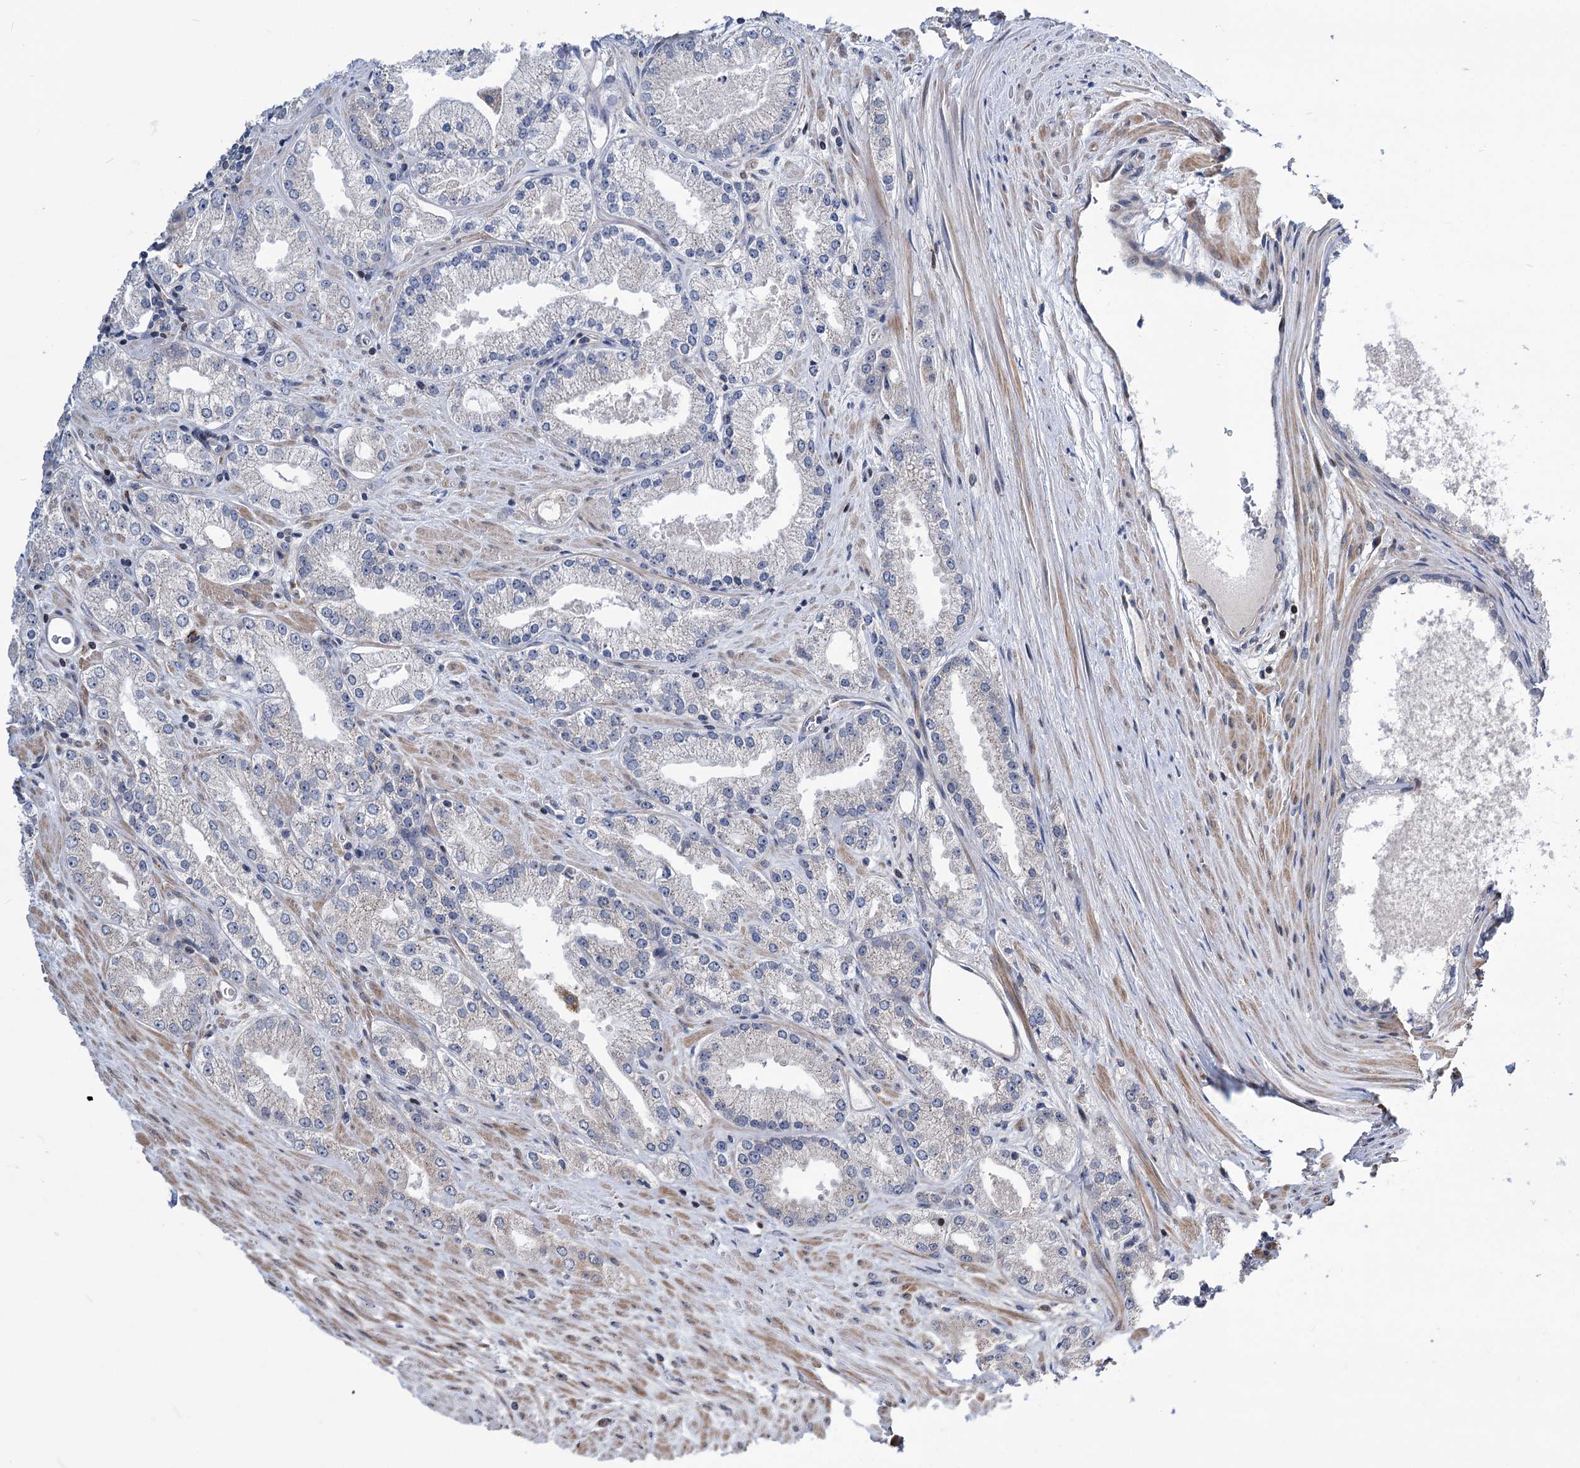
{"staining": {"intensity": "negative", "quantity": "none", "location": "none"}, "tissue": "prostate cancer", "cell_type": "Tumor cells", "image_type": "cancer", "snomed": [{"axis": "morphology", "description": "Adenocarcinoma, Low grade"}, {"axis": "topography", "description": "Prostate"}], "caption": "Image shows no protein staining in tumor cells of low-grade adenocarcinoma (prostate) tissue.", "gene": "UBR1", "patient": {"sex": "male", "age": 69}}